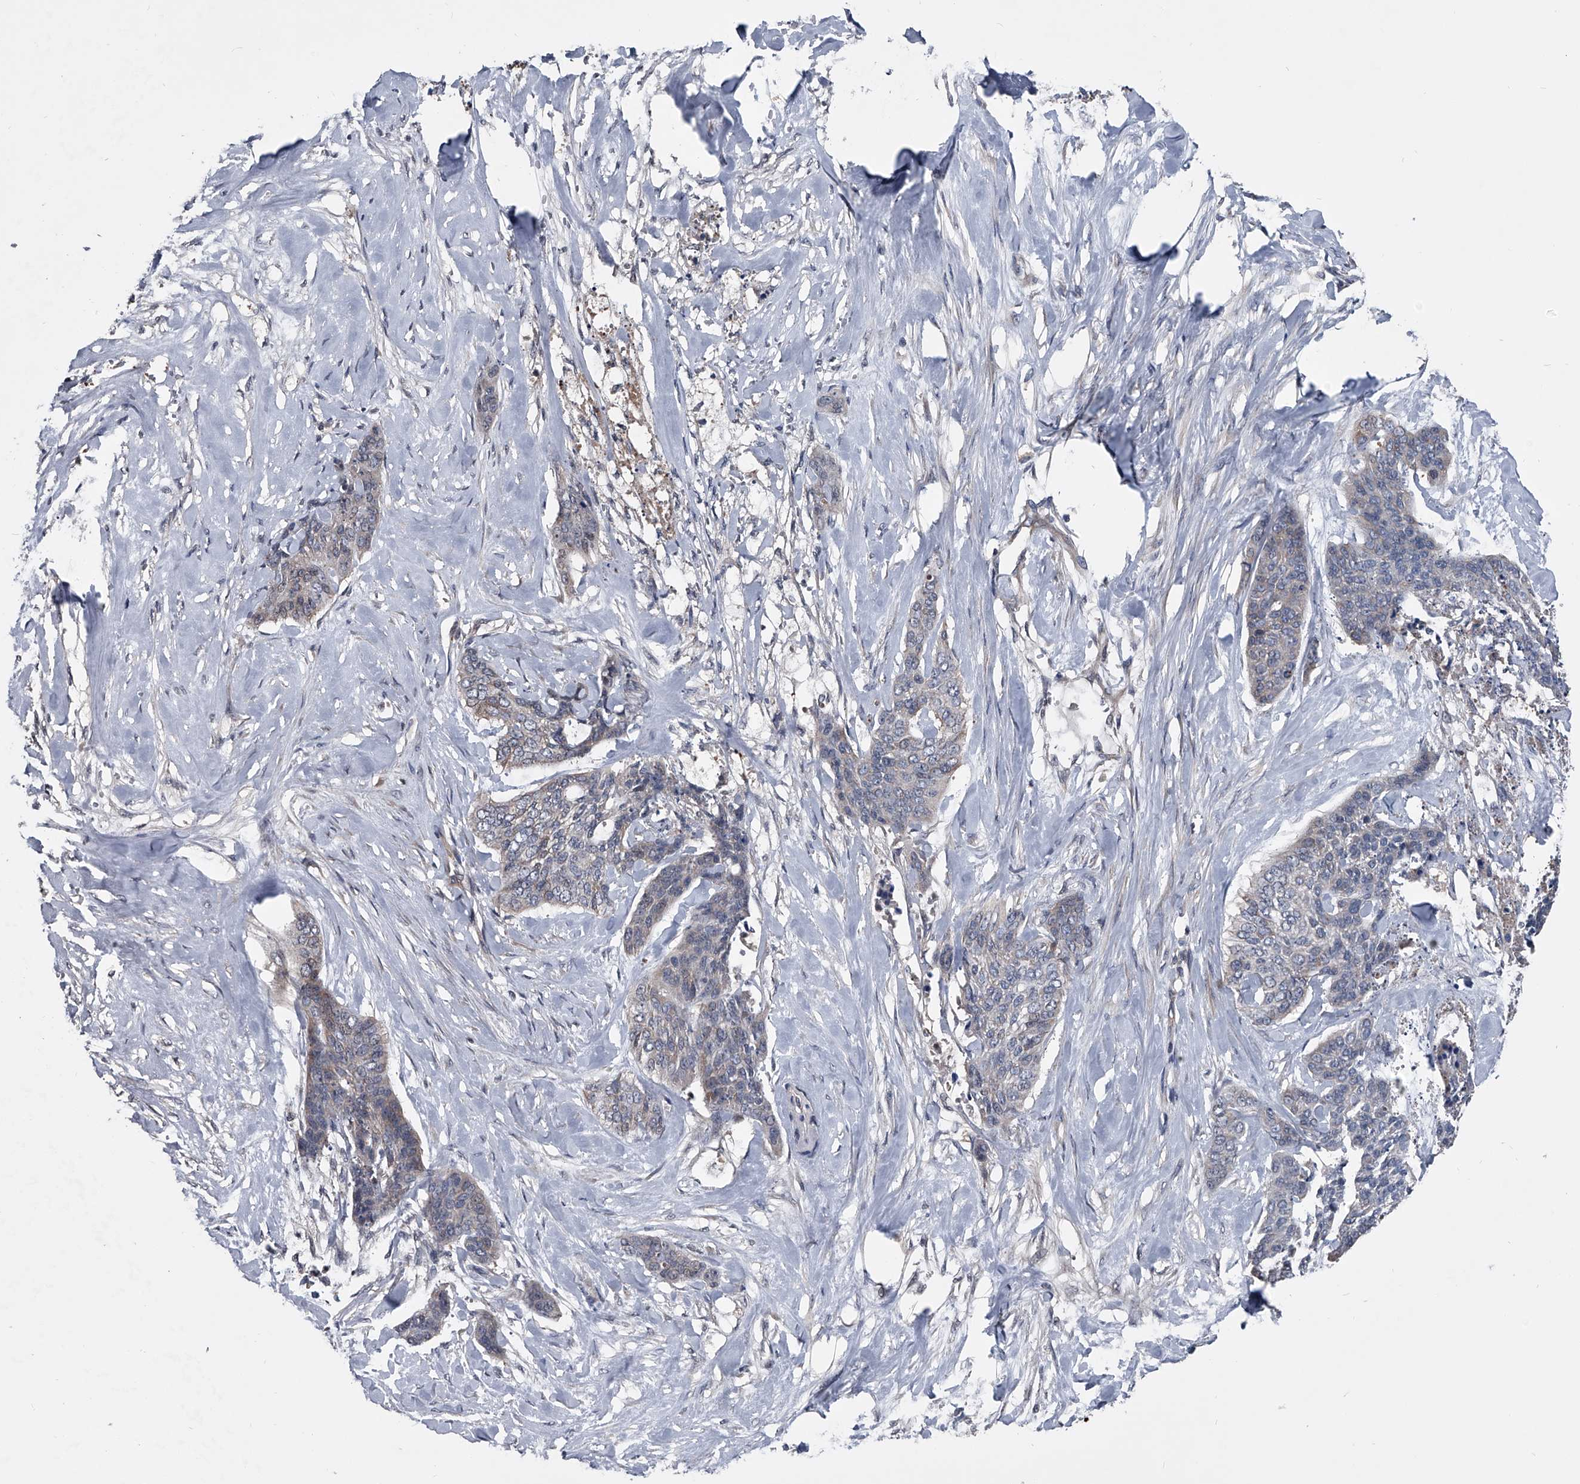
{"staining": {"intensity": "negative", "quantity": "none", "location": "none"}, "tissue": "skin cancer", "cell_type": "Tumor cells", "image_type": "cancer", "snomed": [{"axis": "morphology", "description": "Basal cell carcinoma"}, {"axis": "topography", "description": "Skin"}], "caption": "This photomicrograph is of skin cancer (basal cell carcinoma) stained with IHC to label a protein in brown with the nuclei are counter-stained blue. There is no positivity in tumor cells.", "gene": "KIF13A", "patient": {"sex": "female", "age": 64}}